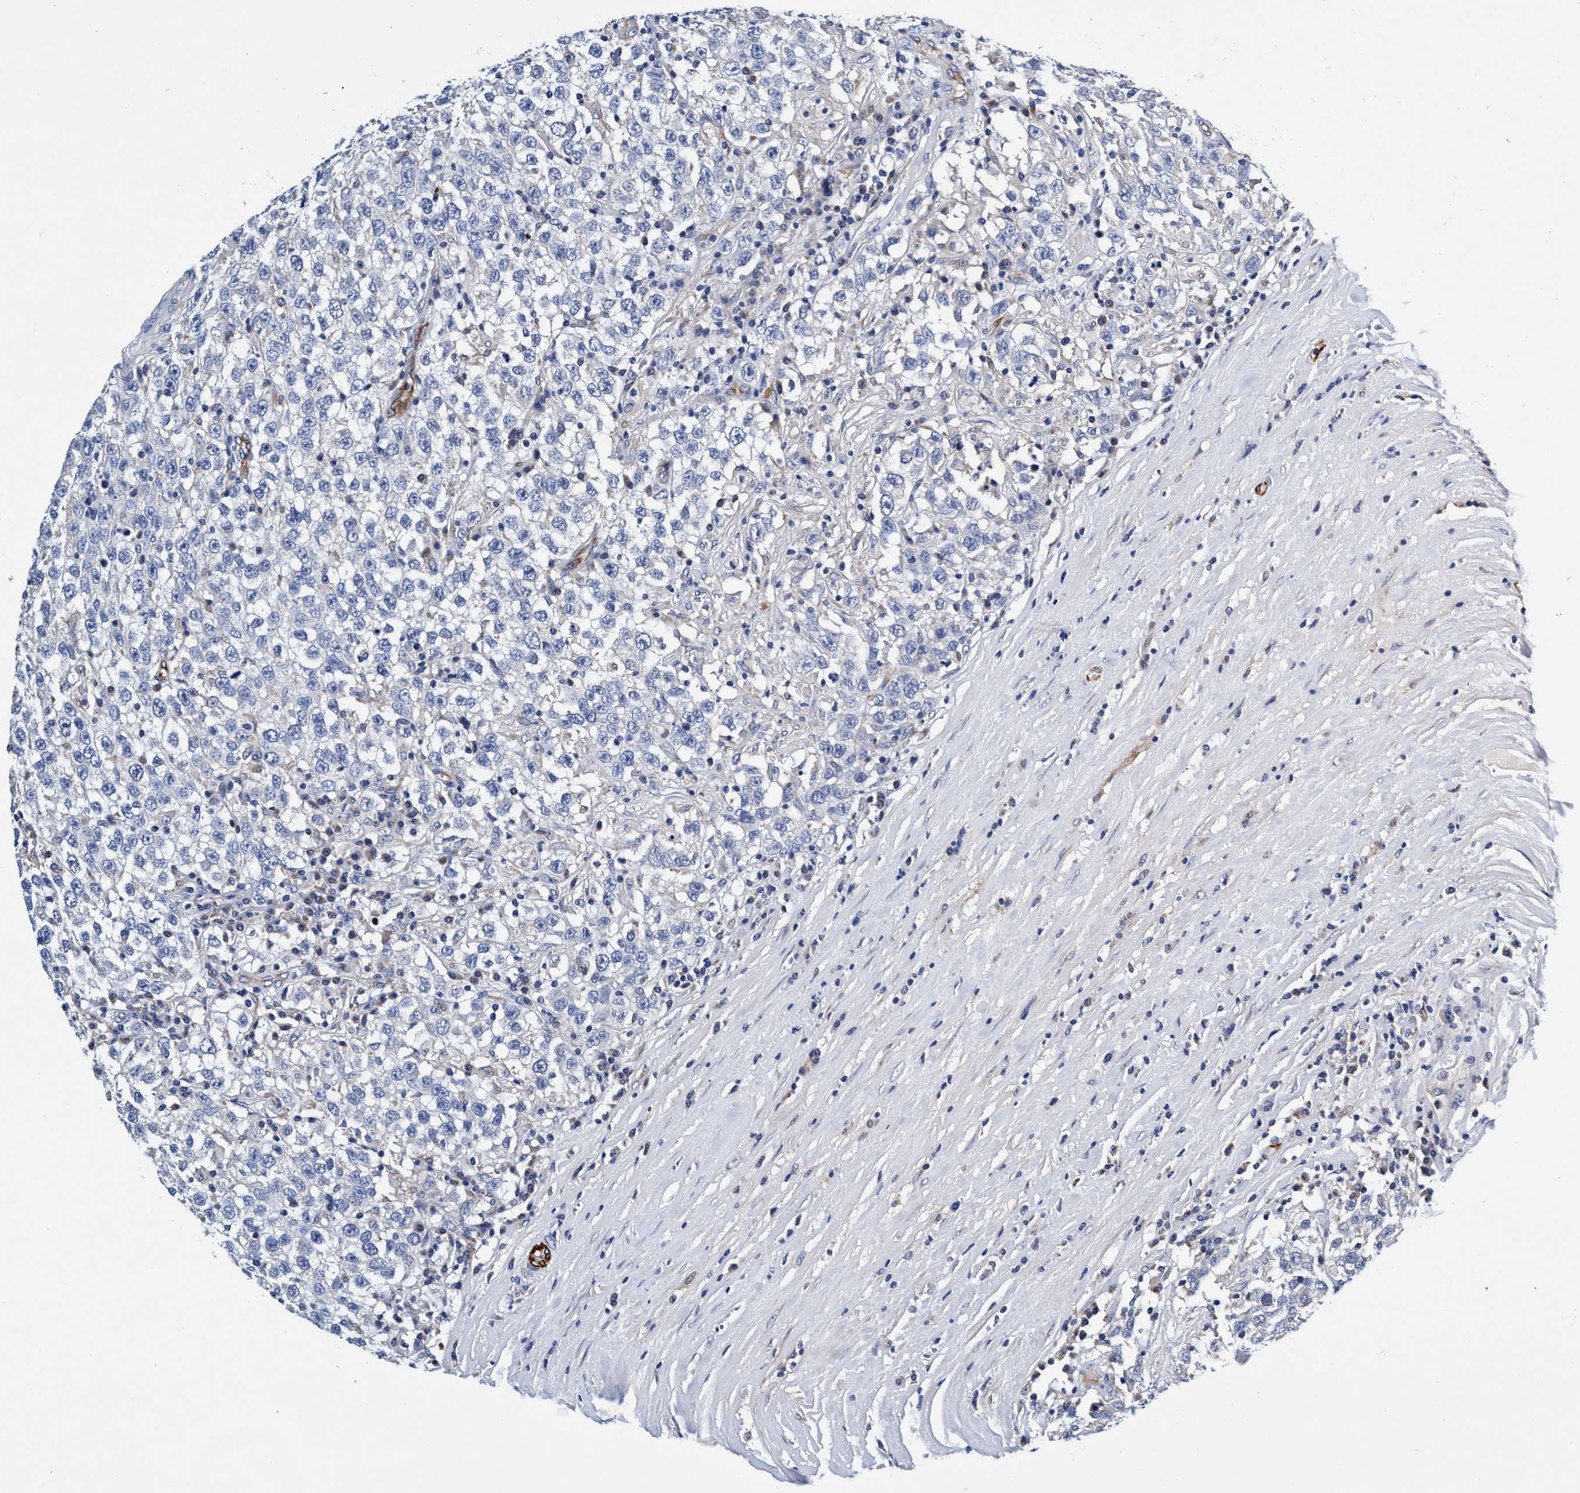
{"staining": {"intensity": "negative", "quantity": "none", "location": "none"}, "tissue": "testis cancer", "cell_type": "Tumor cells", "image_type": "cancer", "snomed": [{"axis": "morphology", "description": "Seminoma, NOS"}, {"axis": "topography", "description": "Testis"}], "caption": "There is no significant staining in tumor cells of seminoma (testis).", "gene": "UBALD2", "patient": {"sex": "male", "age": 41}}